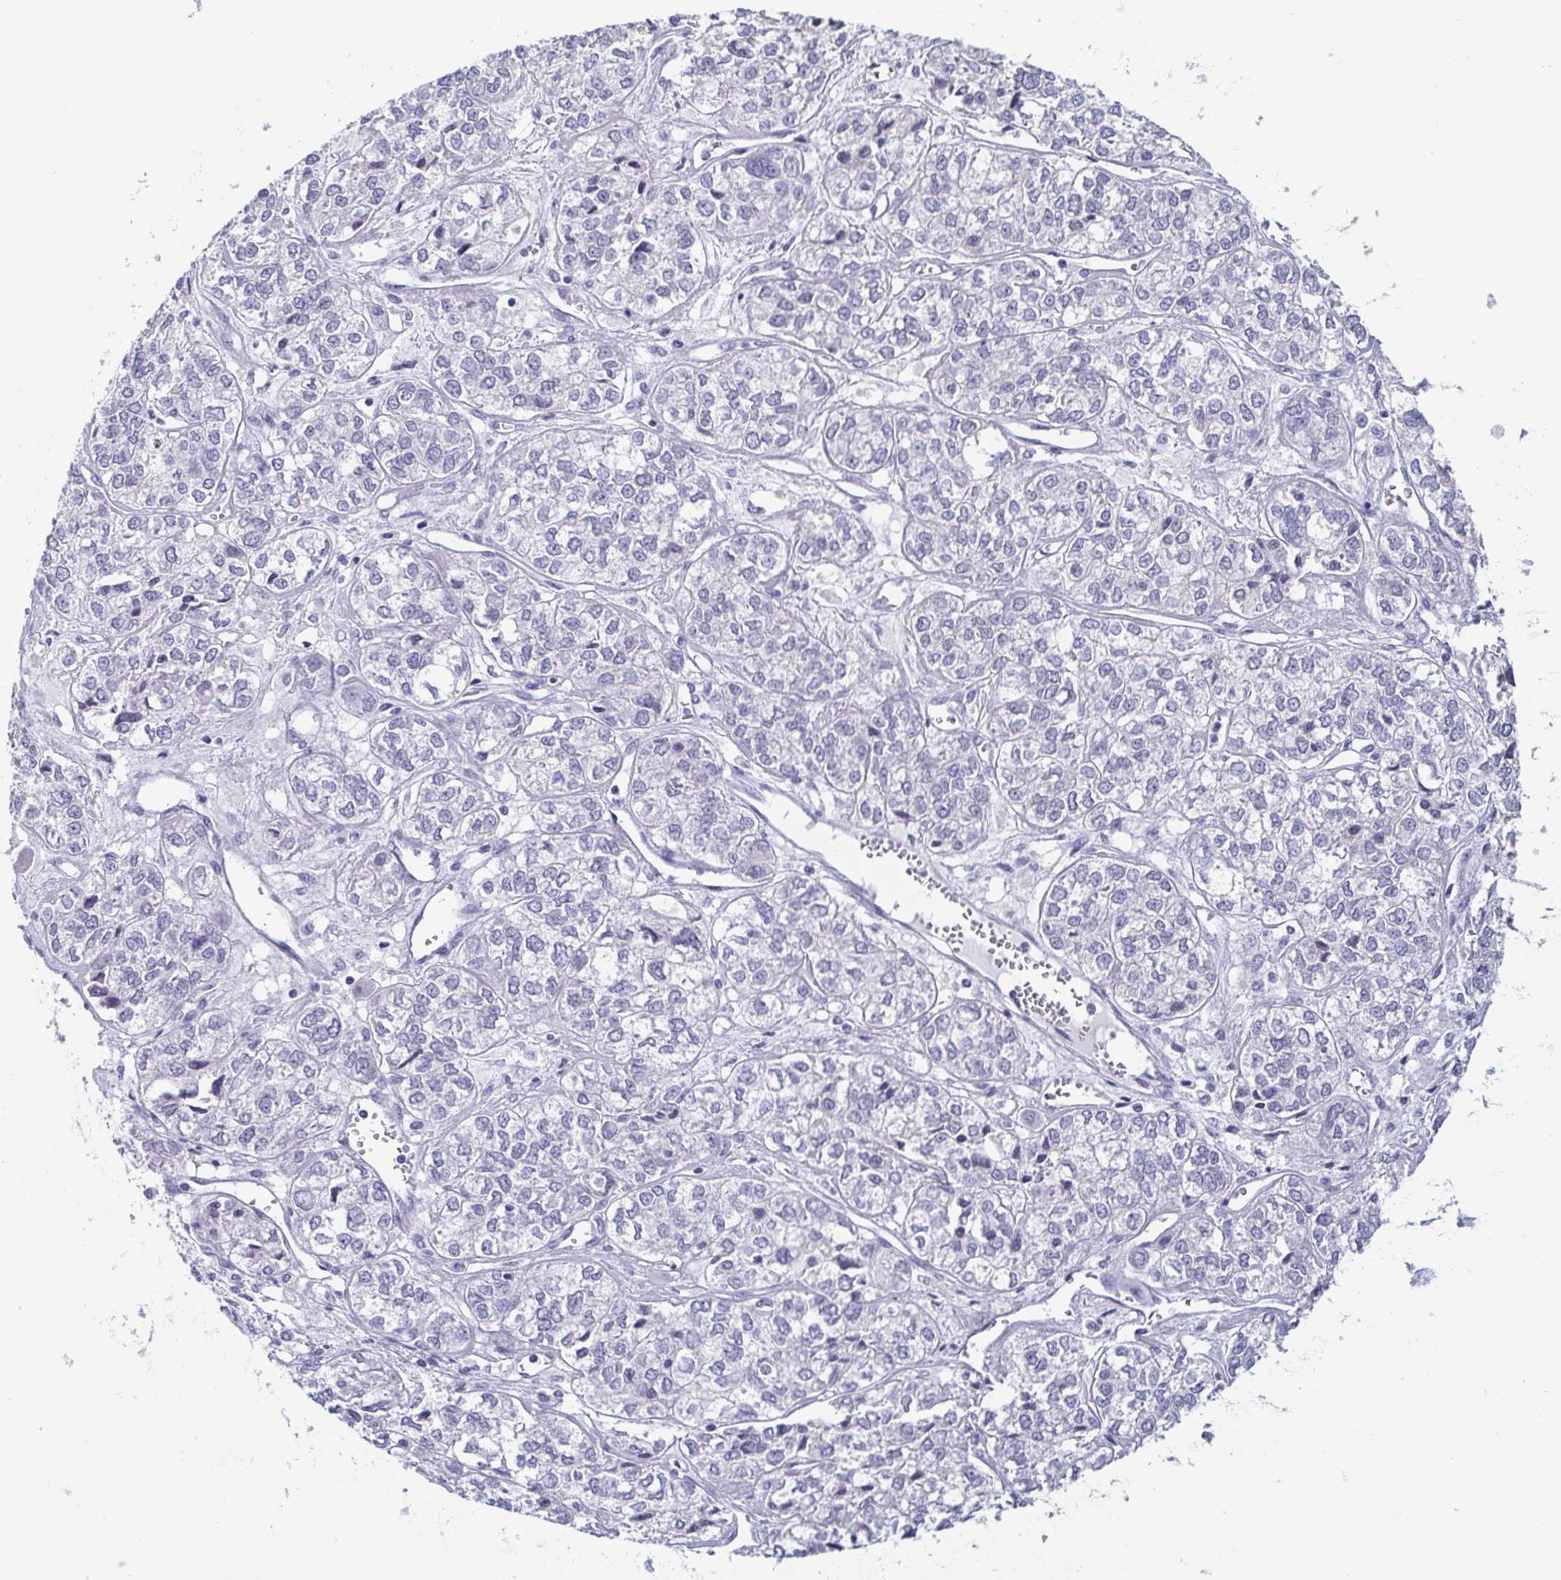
{"staining": {"intensity": "negative", "quantity": "none", "location": "none"}, "tissue": "ovarian cancer", "cell_type": "Tumor cells", "image_type": "cancer", "snomed": [{"axis": "morphology", "description": "Carcinoma, endometroid"}, {"axis": "topography", "description": "Ovary"}], "caption": "Ovarian endometroid carcinoma was stained to show a protein in brown. There is no significant positivity in tumor cells.", "gene": "ITLN1", "patient": {"sex": "female", "age": 64}}